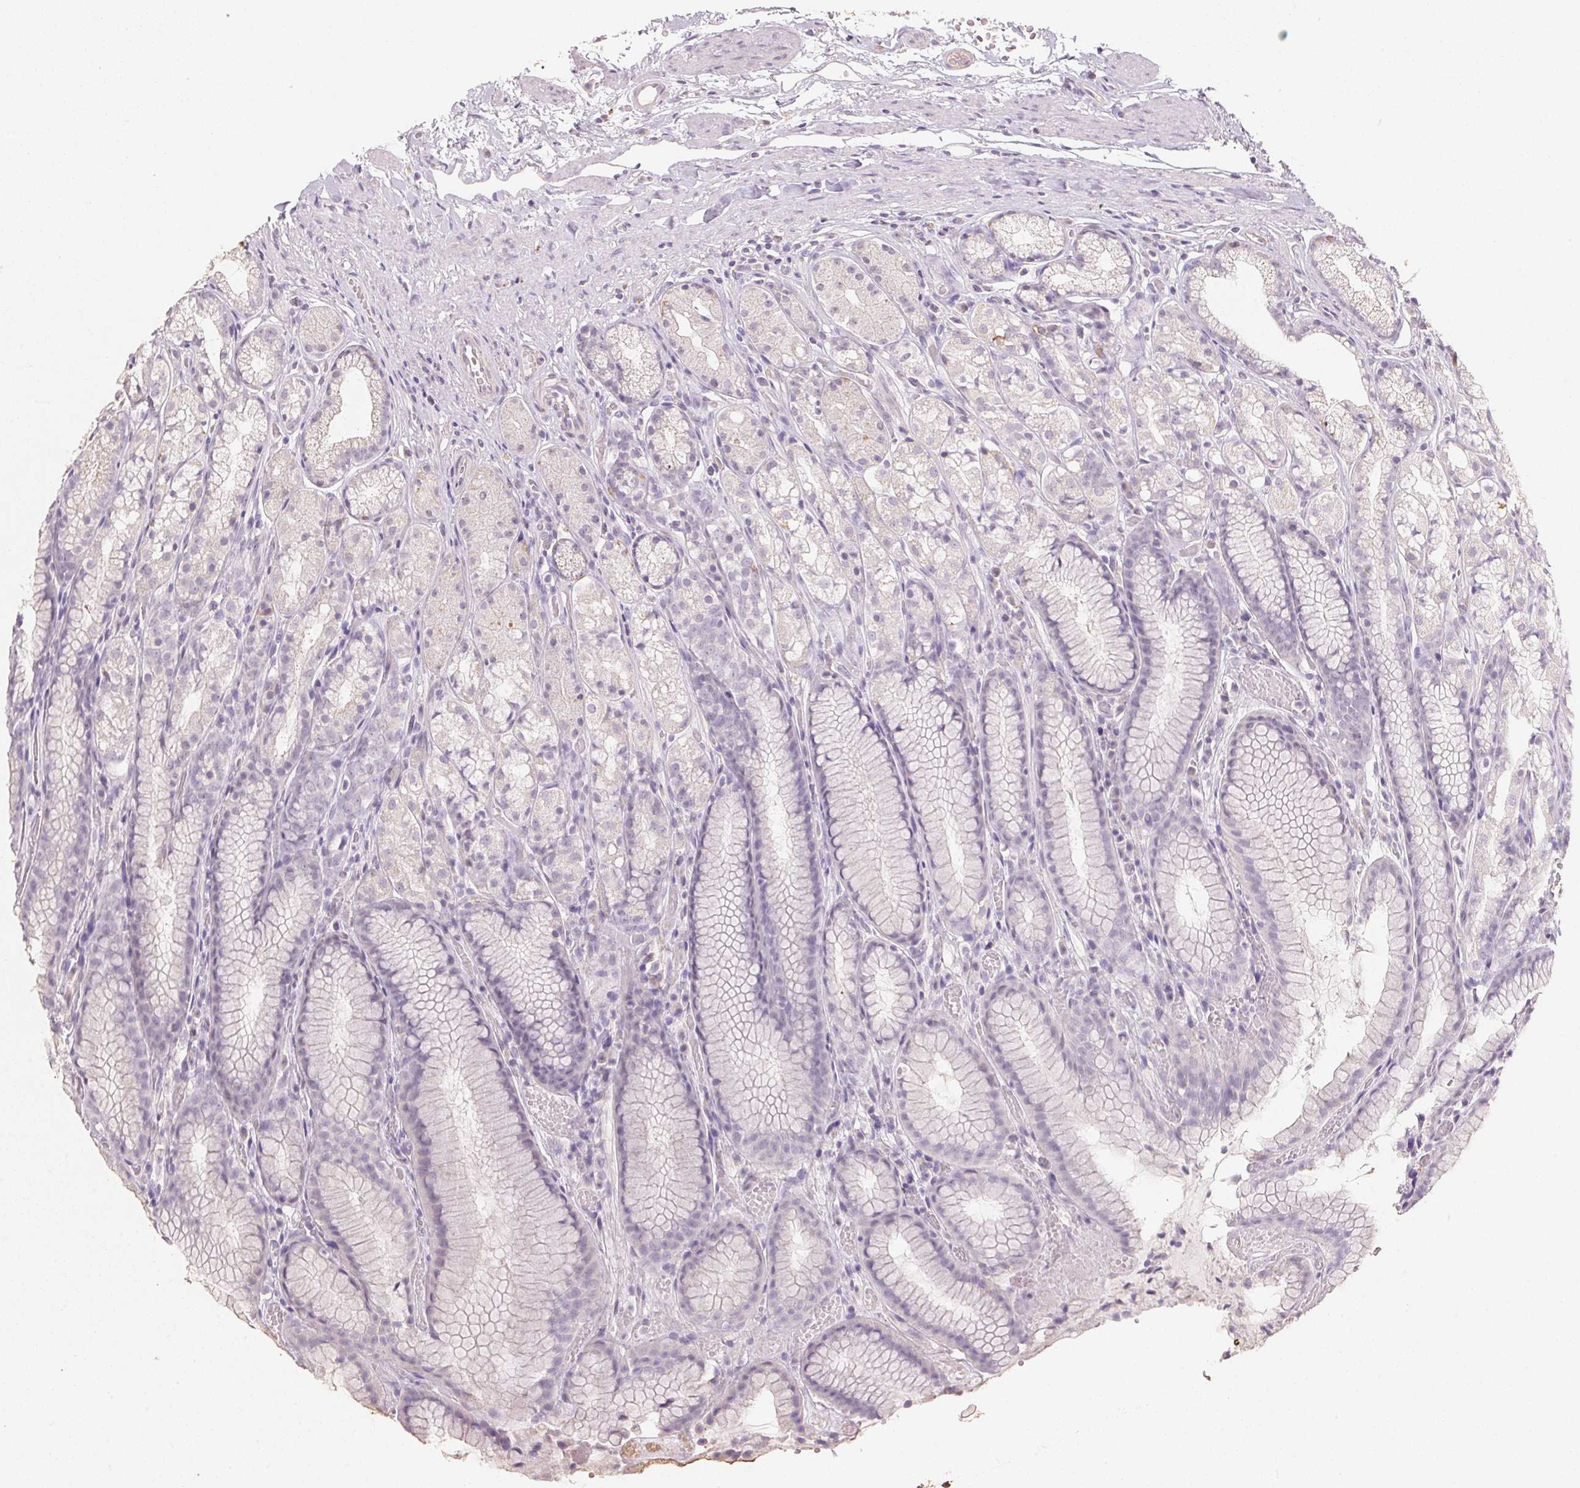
{"staining": {"intensity": "weak", "quantity": "<25%", "location": "cytoplasmic/membranous"}, "tissue": "stomach", "cell_type": "Glandular cells", "image_type": "normal", "snomed": [{"axis": "morphology", "description": "Normal tissue, NOS"}, {"axis": "topography", "description": "Stomach"}], "caption": "IHC micrograph of normal stomach: human stomach stained with DAB reveals no significant protein expression in glandular cells.", "gene": "CXCL5", "patient": {"sex": "male", "age": 70}}